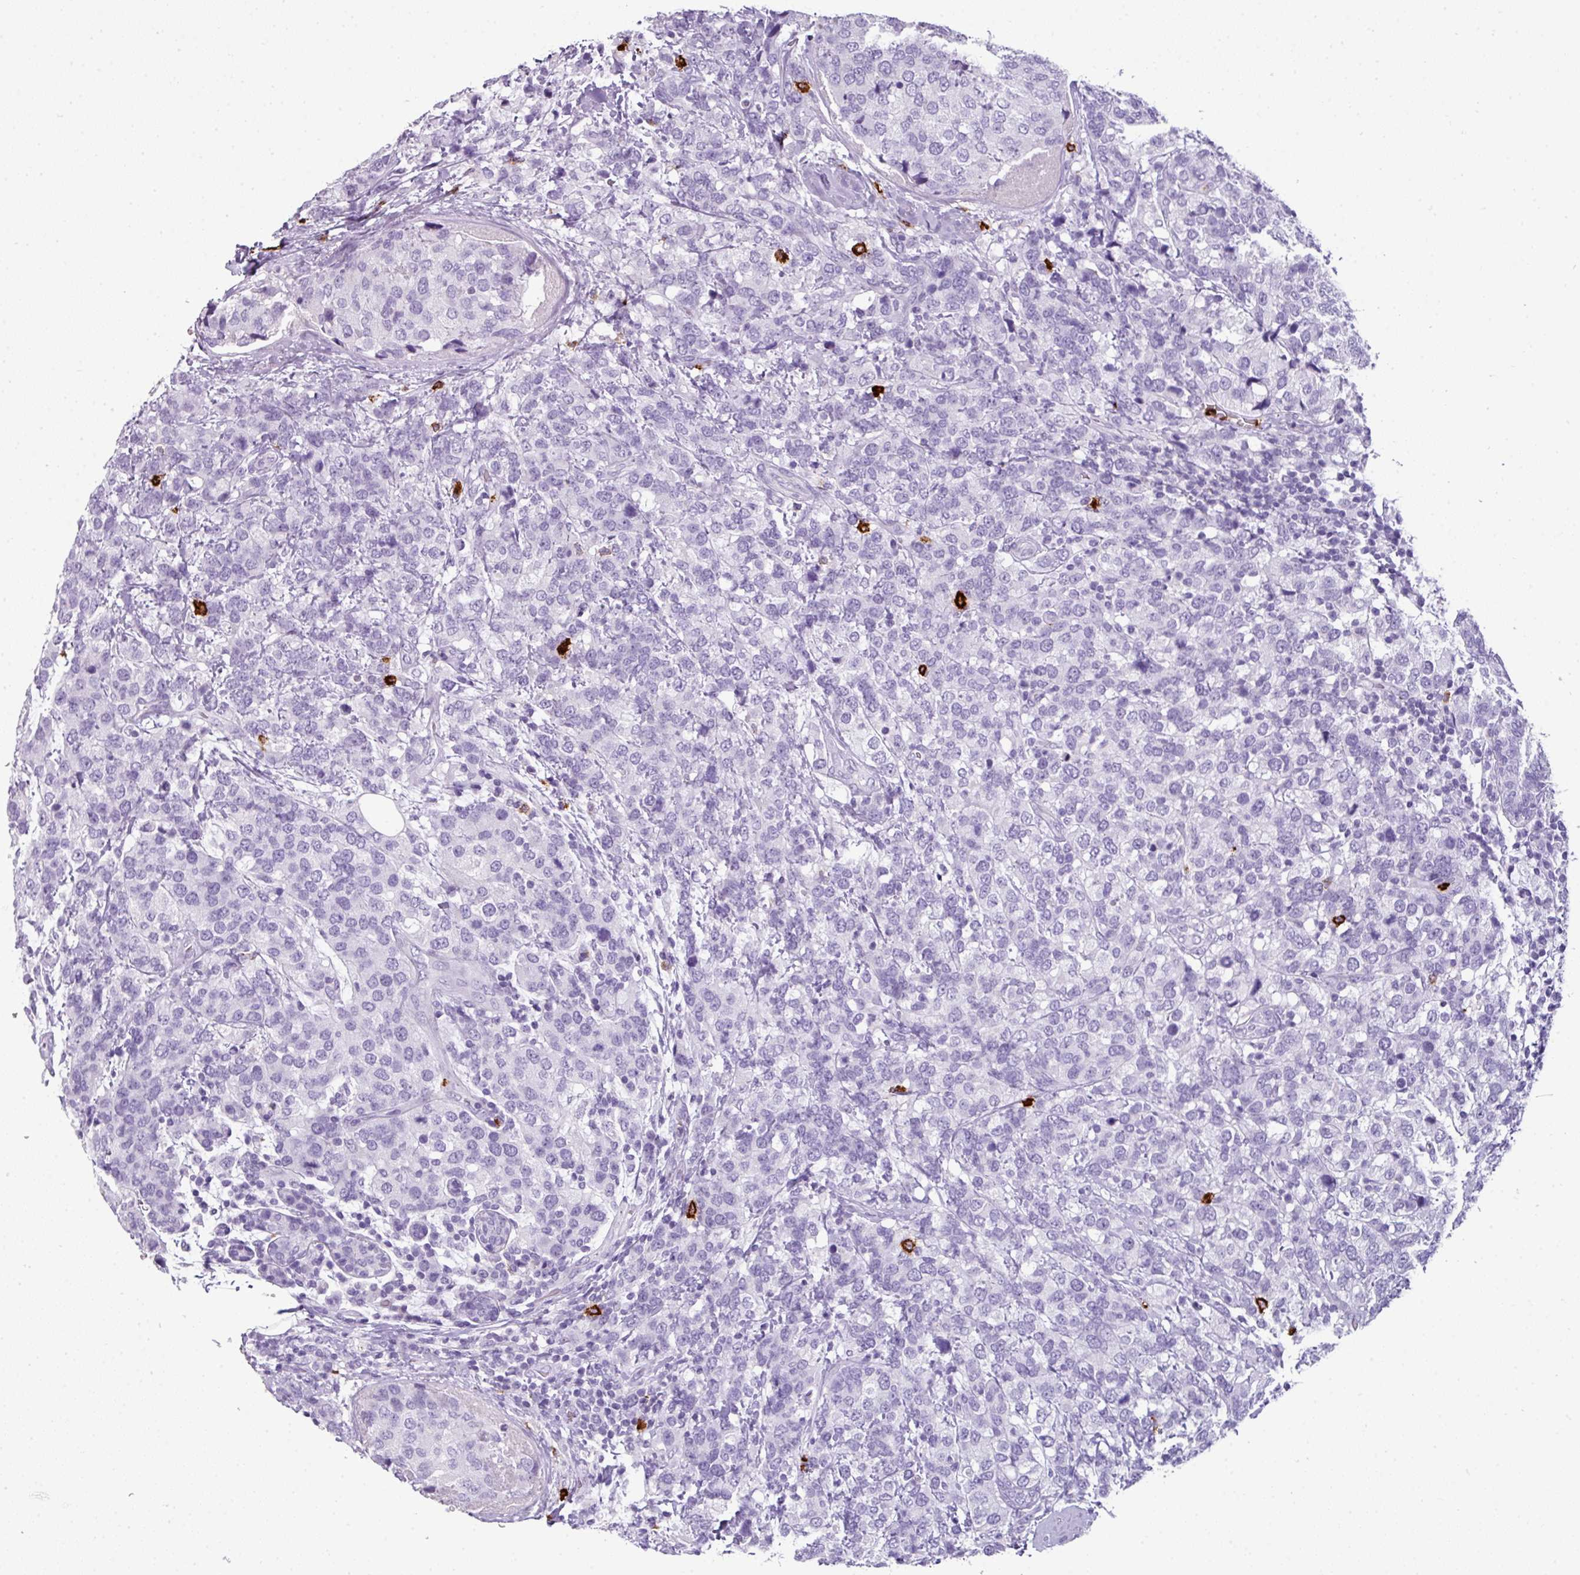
{"staining": {"intensity": "negative", "quantity": "none", "location": "none"}, "tissue": "breast cancer", "cell_type": "Tumor cells", "image_type": "cancer", "snomed": [{"axis": "morphology", "description": "Lobular carcinoma"}, {"axis": "topography", "description": "Breast"}], "caption": "Breast cancer (lobular carcinoma) was stained to show a protein in brown. There is no significant staining in tumor cells.", "gene": "CTSG", "patient": {"sex": "female", "age": 59}}